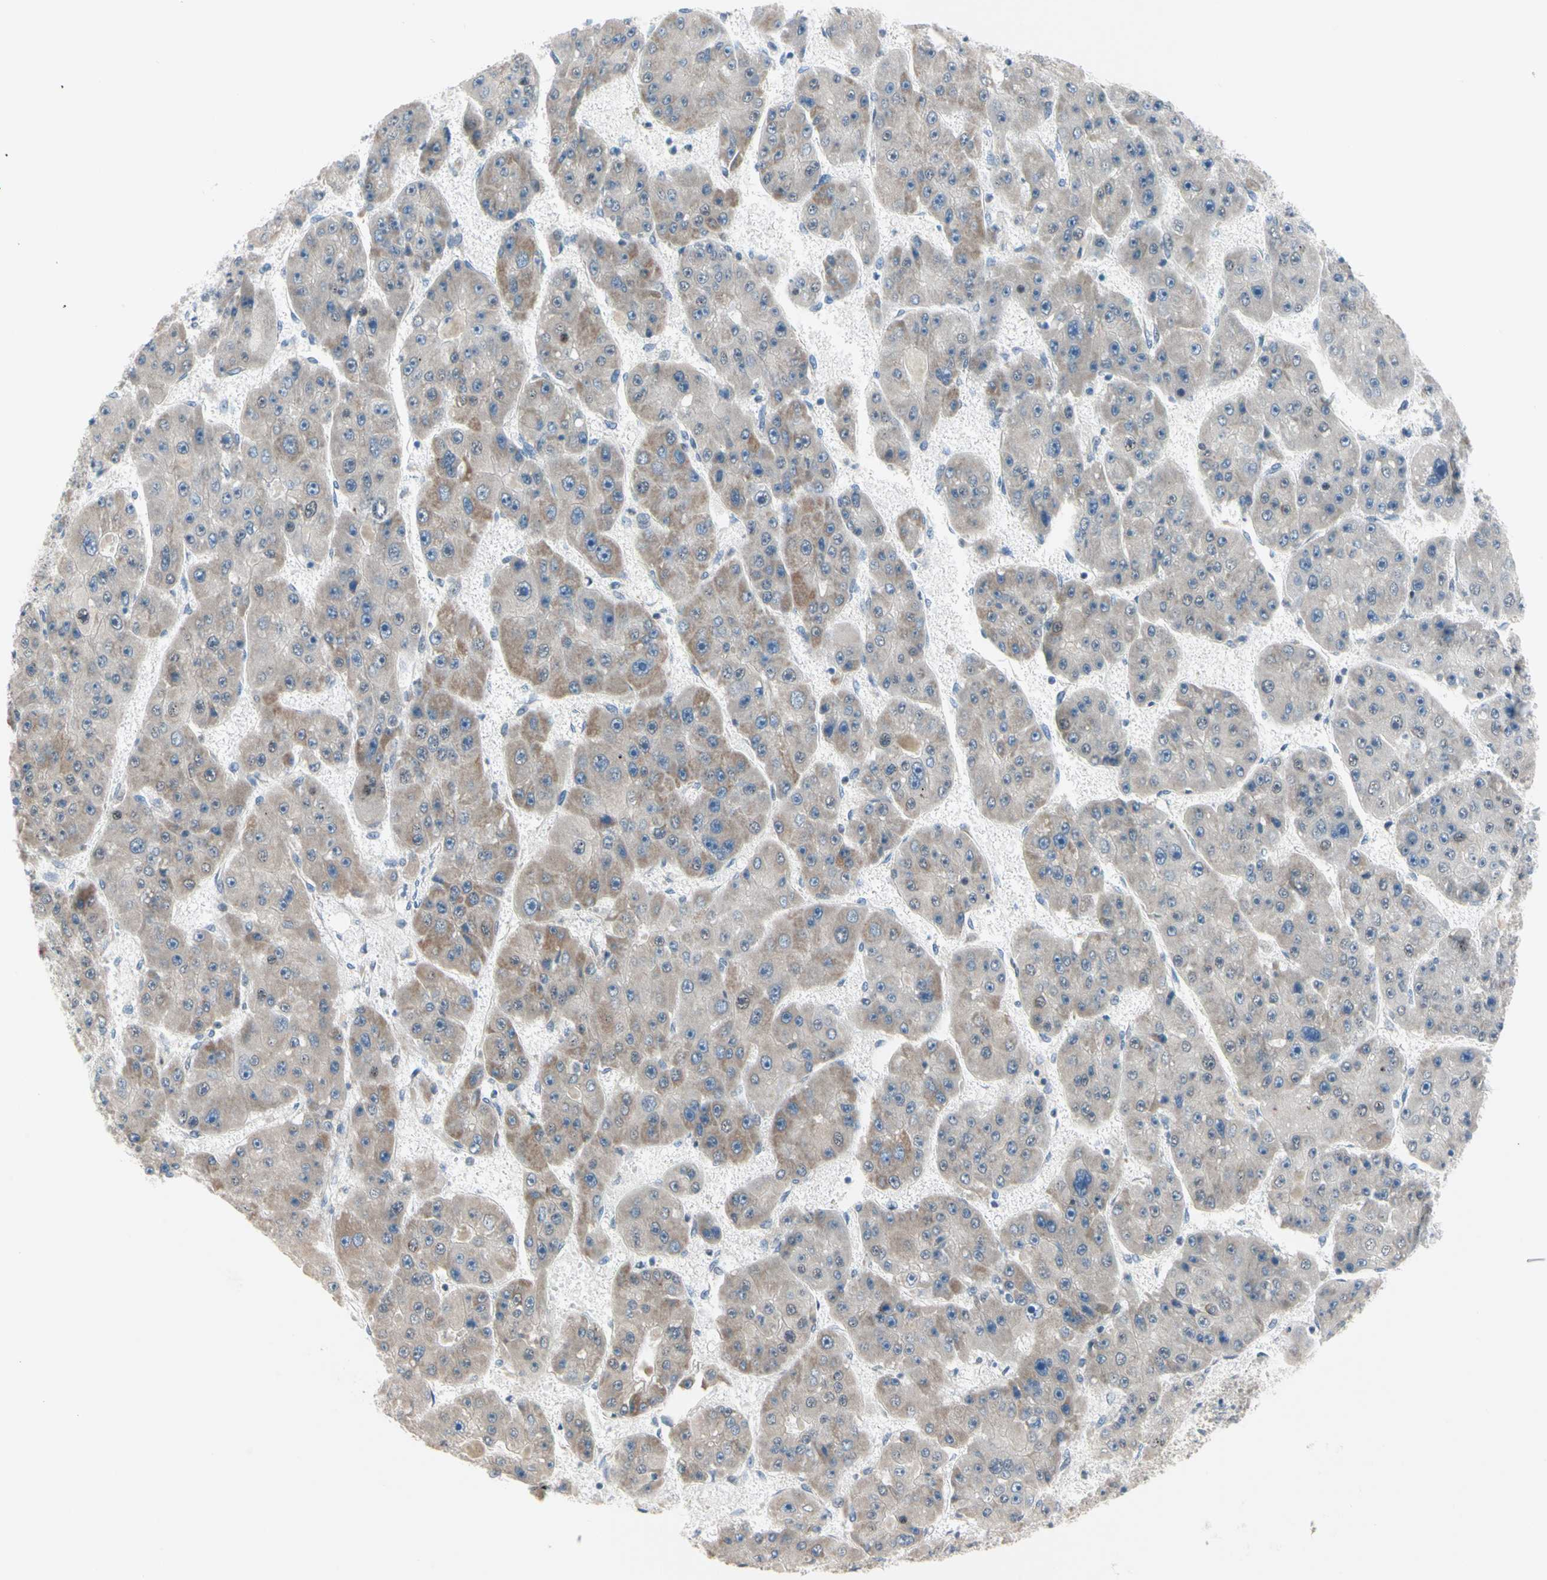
{"staining": {"intensity": "moderate", "quantity": "25%-75%", "location": "cytoplasmic/membranous"}, "tissue": "liver cancer", "cell_type": "Tumor cells", "image_type": "cancer", "snomed": [{"axis": "morphology", "description": "Carcinoma, Hepatocellular, NOS"}, {"axis": "topography", "description": "Liver"}], "caption": "There is medium levels of moderate cytoplasmic/membranous positivity in tumor cells of liver cancer (hepatocellular carcinoma), as demonstrated by immunohistochemical staining (brown color).", "gene": "MARK1", "patient": {"sex": "female", "age": 61}}